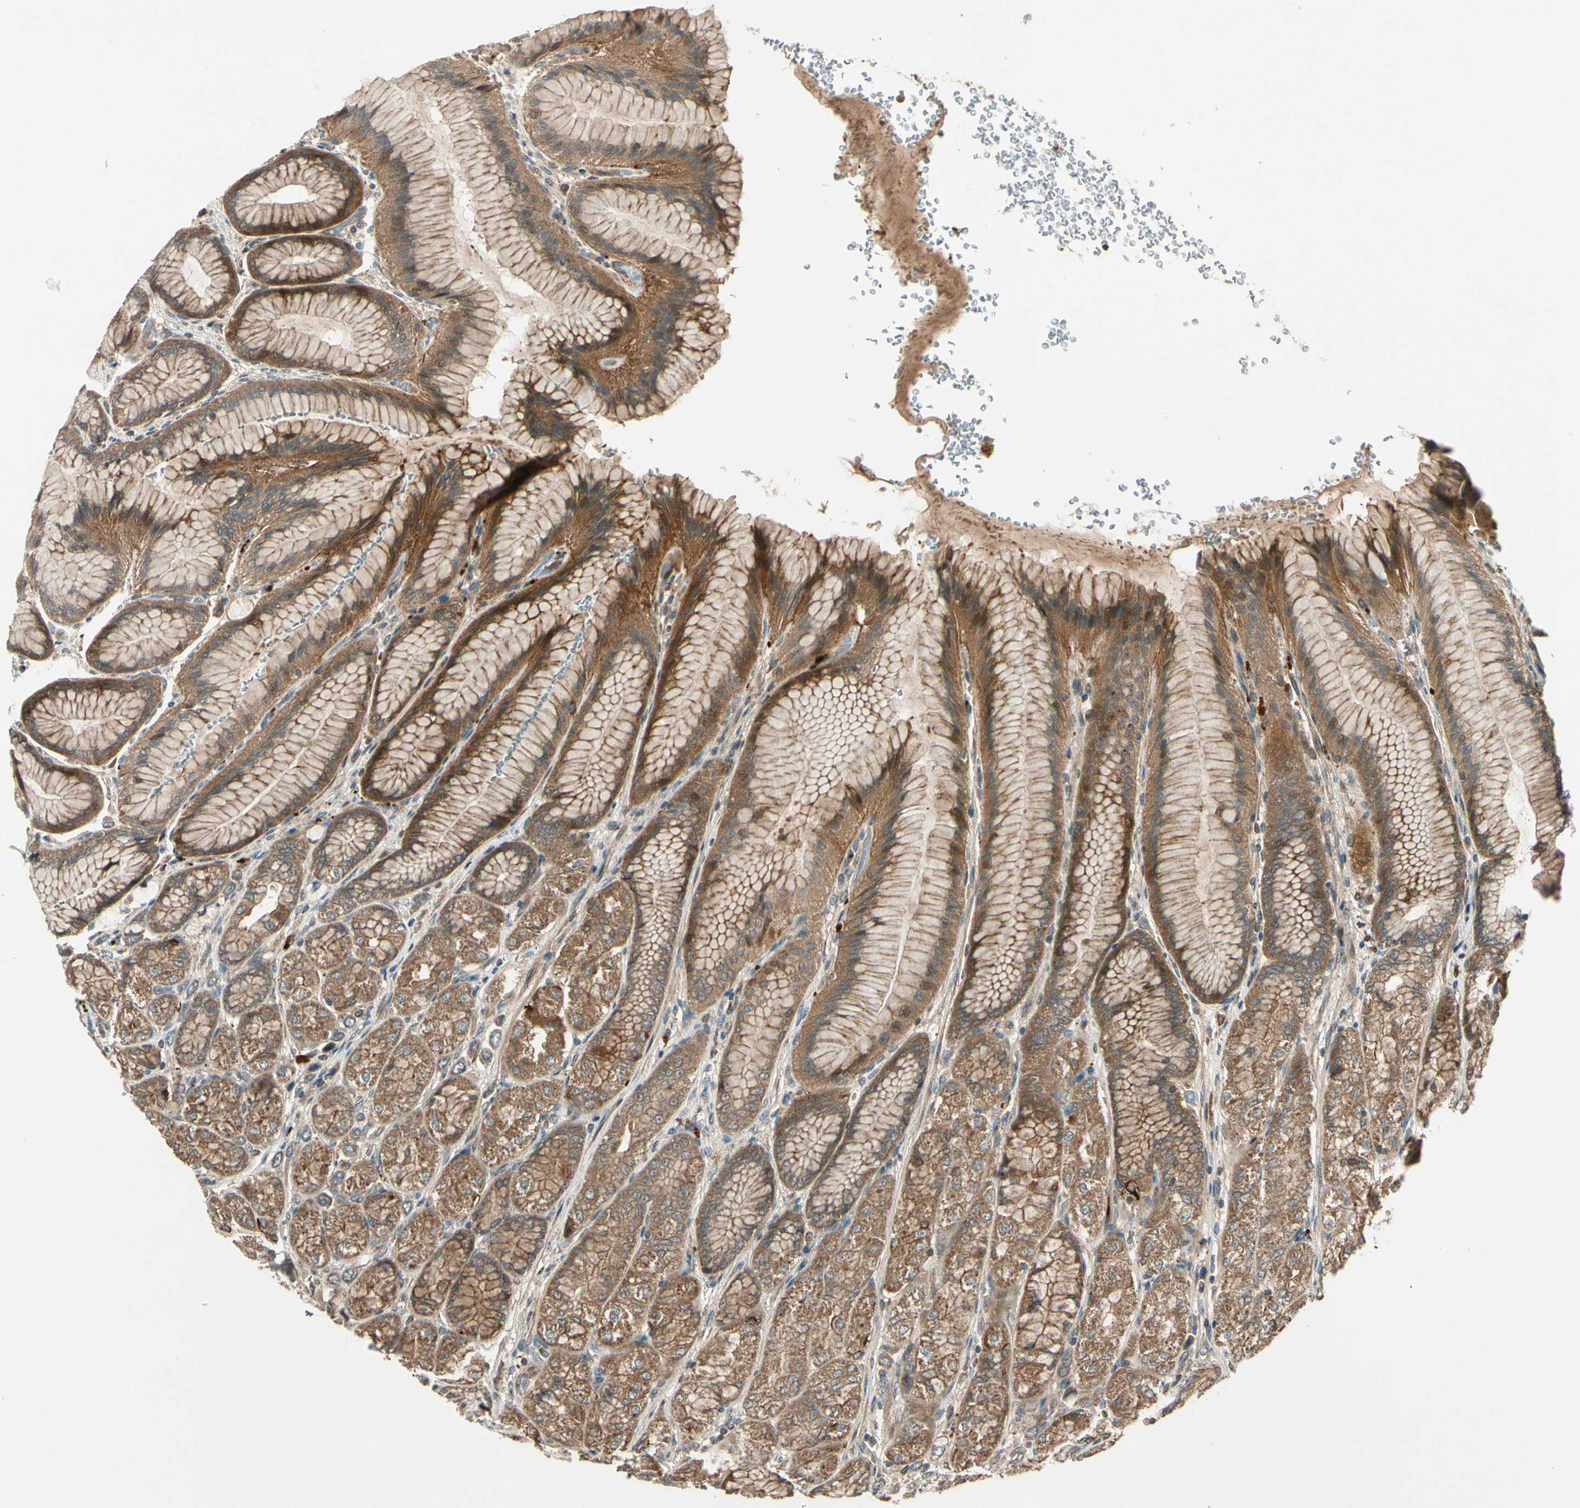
{"staining": {"intensity": "moderate", "quantity": ">75%", "location": "cytoplasmic/membranous"}, "tissue": "stomach", "cell_type": "Glandular cells", "image_type": "normal", "snomed": [{"axis": "morphology", "description": "Normal tissue, NOS"}, {"axis": "morphology", "description": "Adenocarcinoma, NOS"}, {"axis": "topography", "description": "Stomach"}, {"axis": "topography", "description": "Stomach, lower"}], "caption": "Benign stomach was stained to show a protein in brown. There is medium levels of moderate cytoplasmic/membranous staining in about >75% of glandular cells.", "gene": "ACVR1C", "patient": {"sex": "female", "age": 65}}